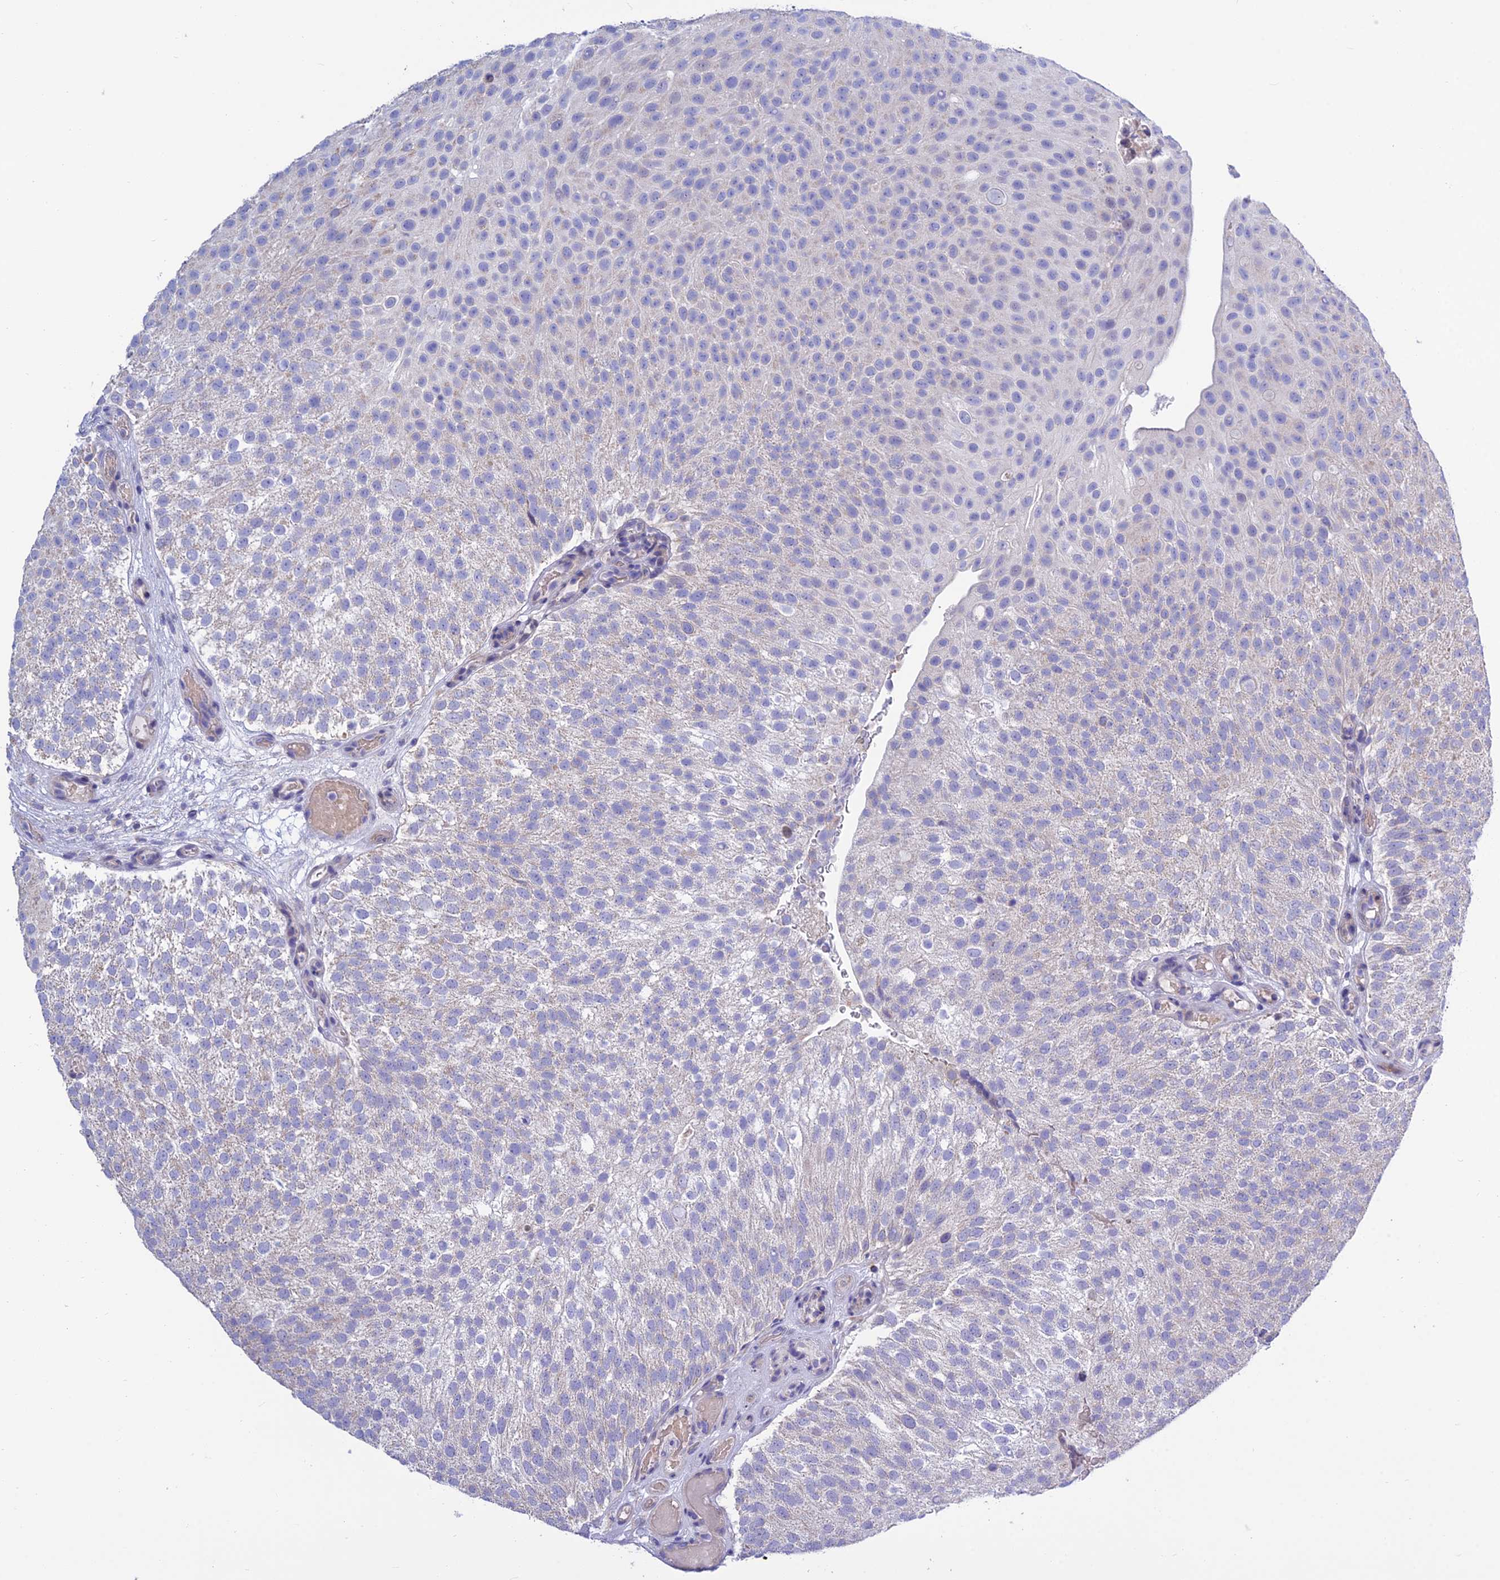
{"staining": {"intensity": "negative", "quantity": "none", "location": "none"}, "tissue": "urothelial cancer", "cell_type": "Tumor cells", "image_type": "cancer", "snomed": [{"axis": "morphology", "description": "Urothelial carcinoma, Low grade"}, {"axis": "topography", "description": "Urinary bladder"}], "caption": "The immunohistochemistry image has no significant positivity in tumor cells of urothelial cancer tissue. (DAB (3,3'-diaminobenzidine) IHC visualized using brightfield microscopy, high magnification).", "gene": "BHMT2", "patient": {"sex": "male", "age": 78}}